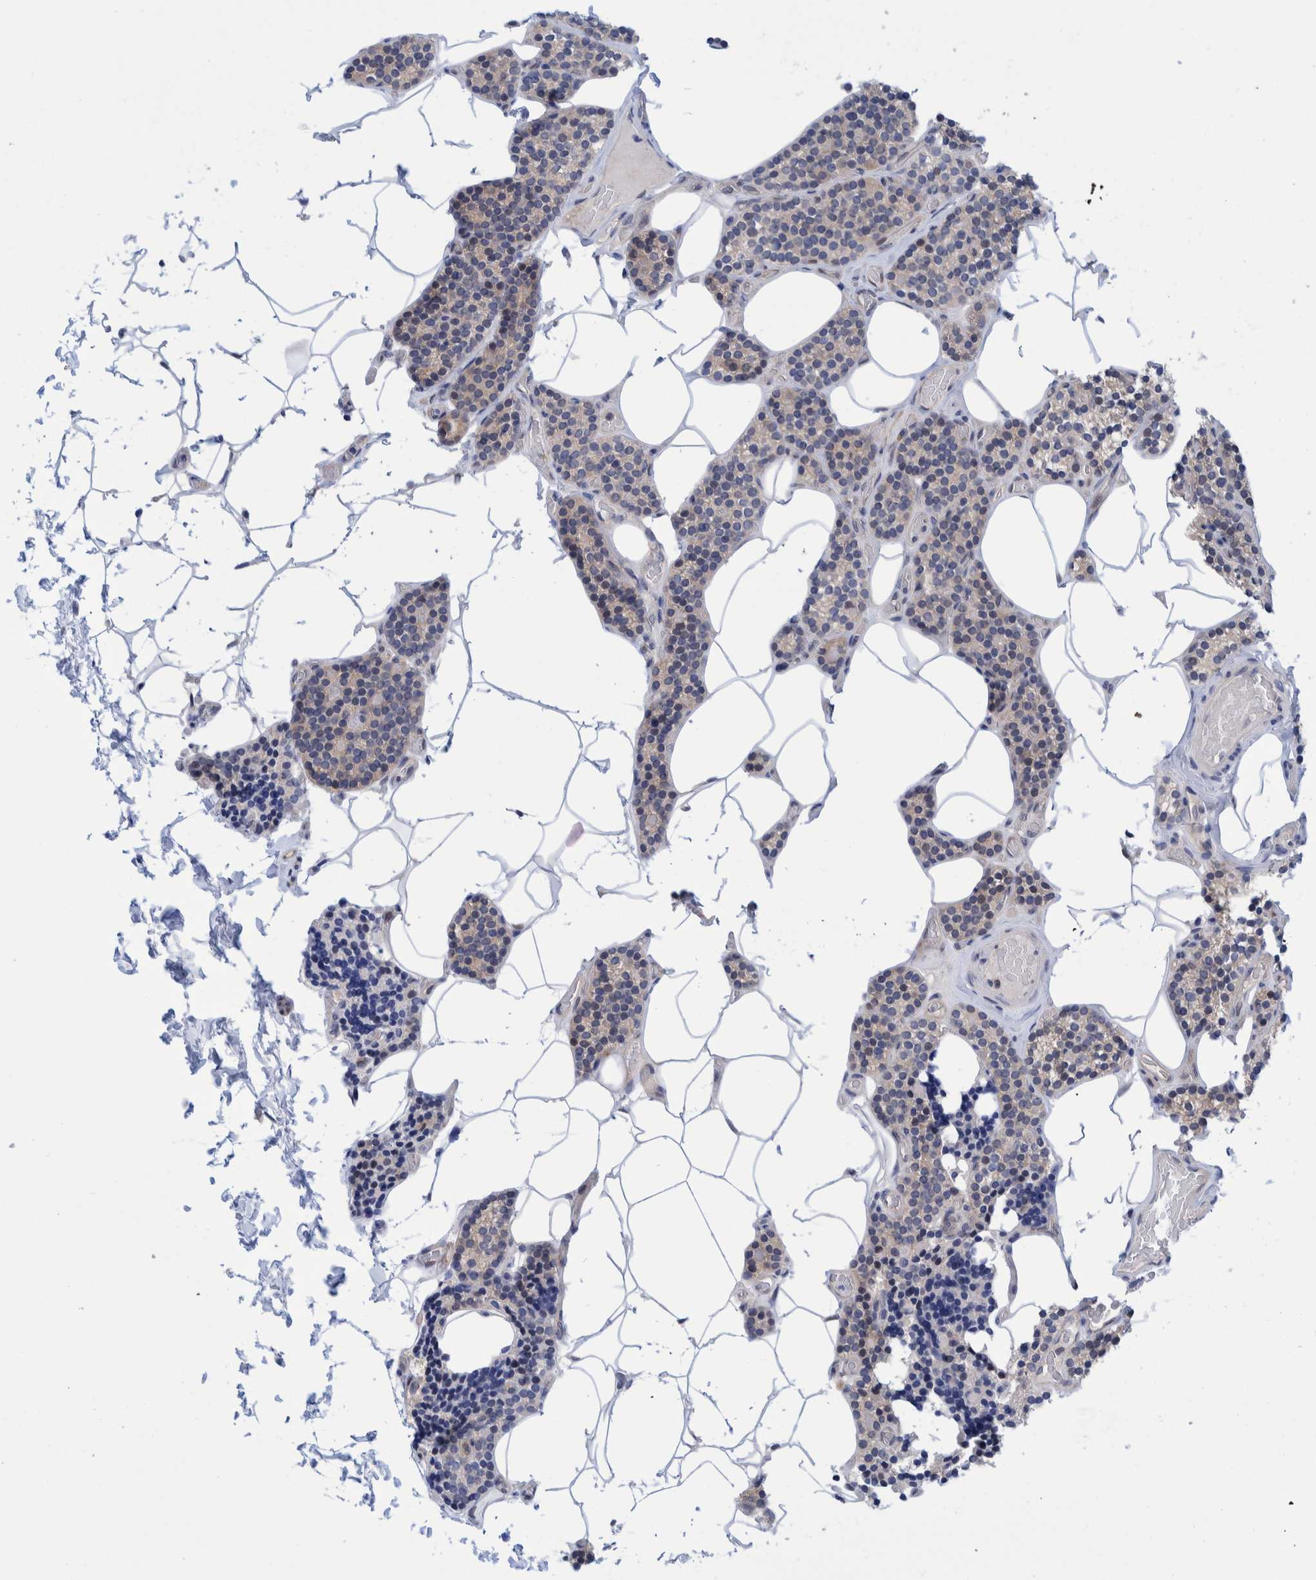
{"staining": {"intensity": "weak", "quantity": "25%-75%", "location": "cytoplasmic/membranous"}, "tissue": "parathyroid gland", "cell_type": "Glandular cells", "image_type": "normal", "snomed": [{"axis": "morphology", "description": "Normal tissue, NOS"}, {"axis": "topography", "description": "Parathyroid gland"}], "caption": "Glandular cells reveal low levels of weak cytoplasmic/membranous positivity in approximately 25%-75% of cells in normal parathyroid gland. Nuclei are stained in blue.", "gene": "PFAS", "patient": {"sex": "male", "age": 52}}